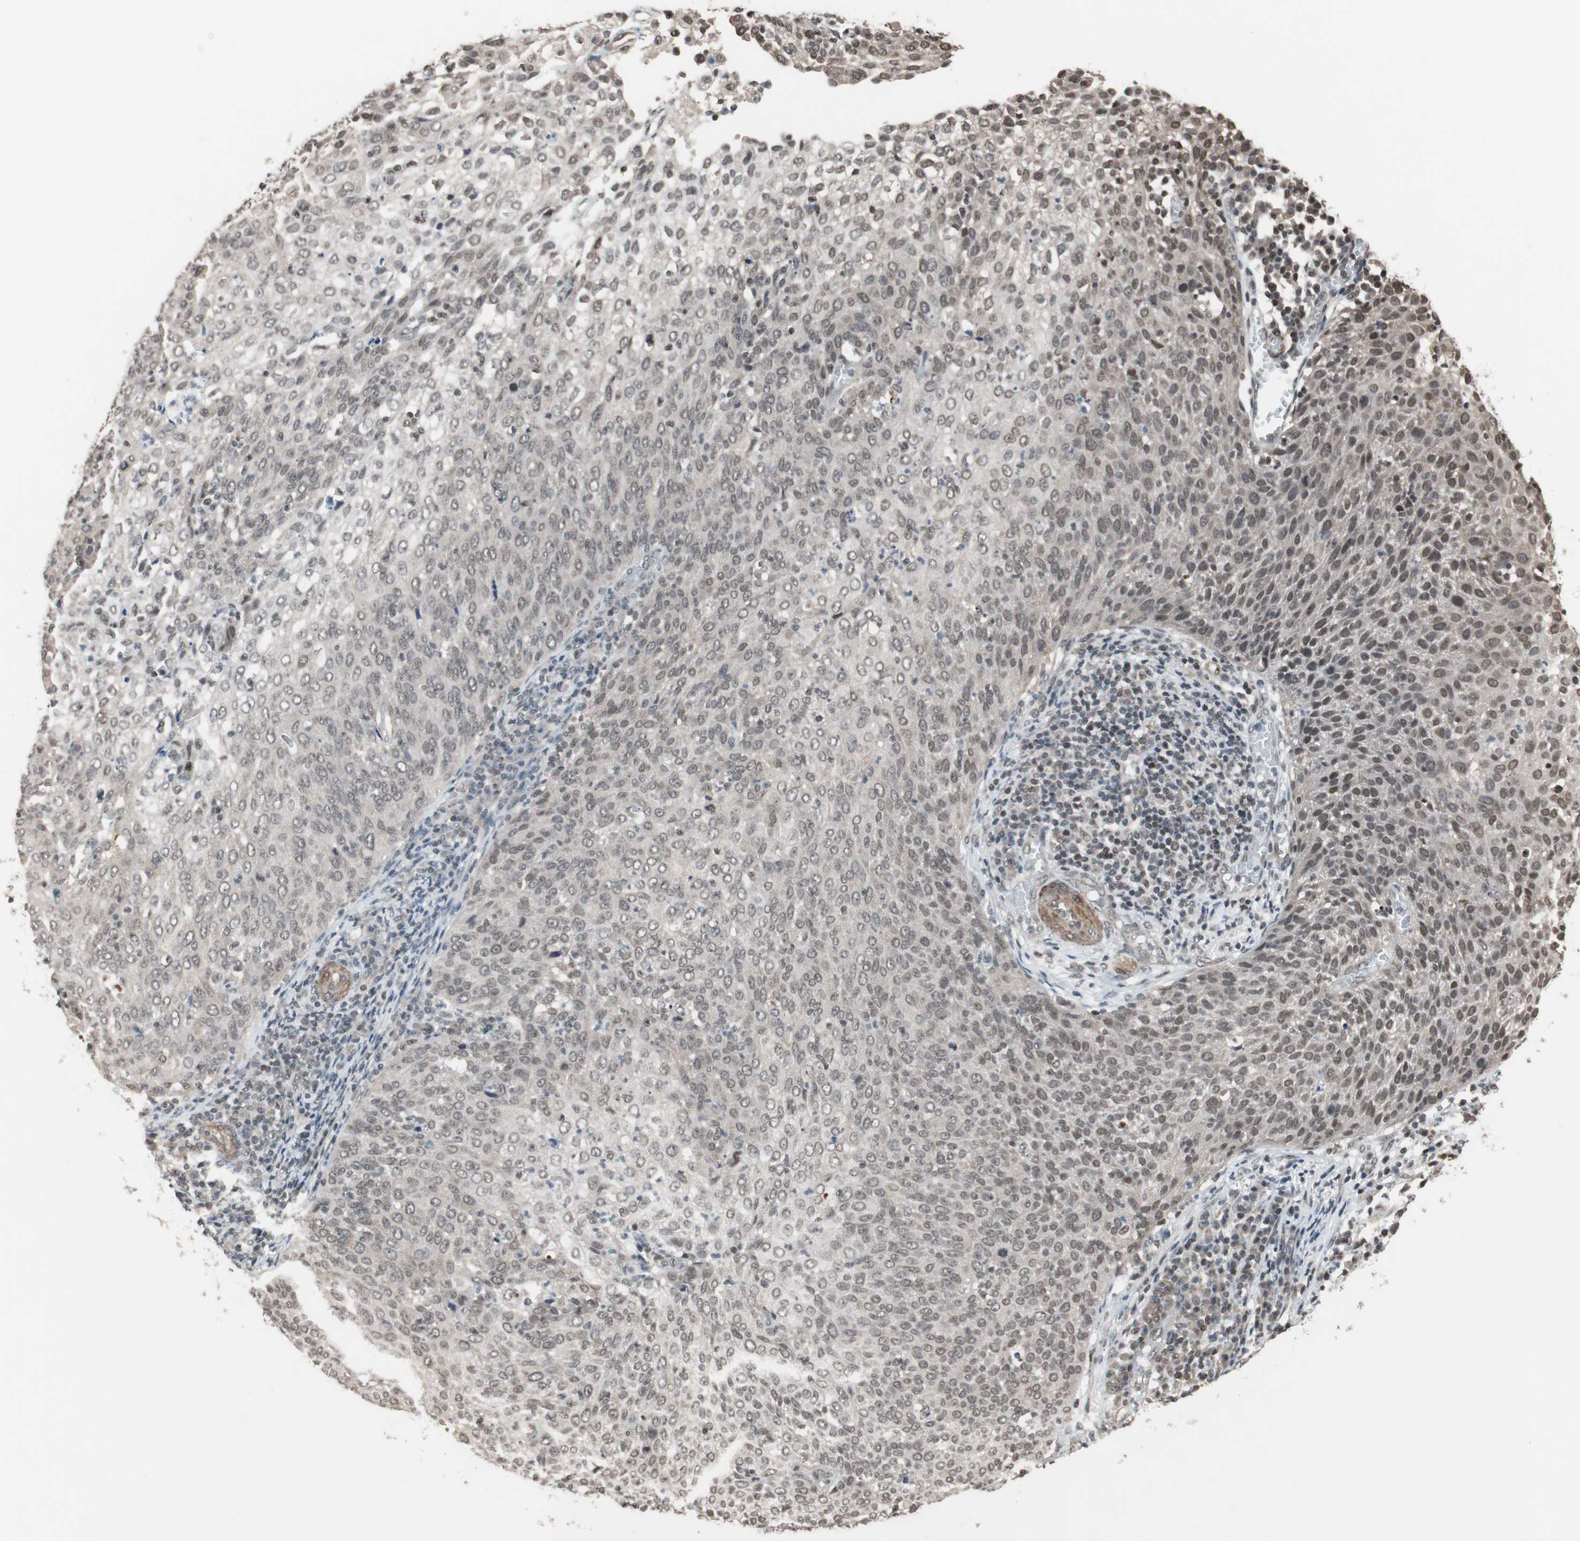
{"staining": {"intensity": "weak", "quantity": "25%-75%", "location": "nuclear"}, "tissue": "cervical cancer", "cell_type": "Tumor cells", "image_type": "cancer", "snomed": [{"axis": "morphology", "description": "Squamous cell carcinoma, NOS"}, {"axis": "topography", "description": "Cervix"}], "caption": "Immunohistochemistry micrograph of cervical squamous cell carcinoma stained for a protein (brown), which displays low levels of weak nuclear positivity in about 25%-75% of tumor cells.", "gene": "DRAP1", "patient": {"sex": "female", "age": 38}}